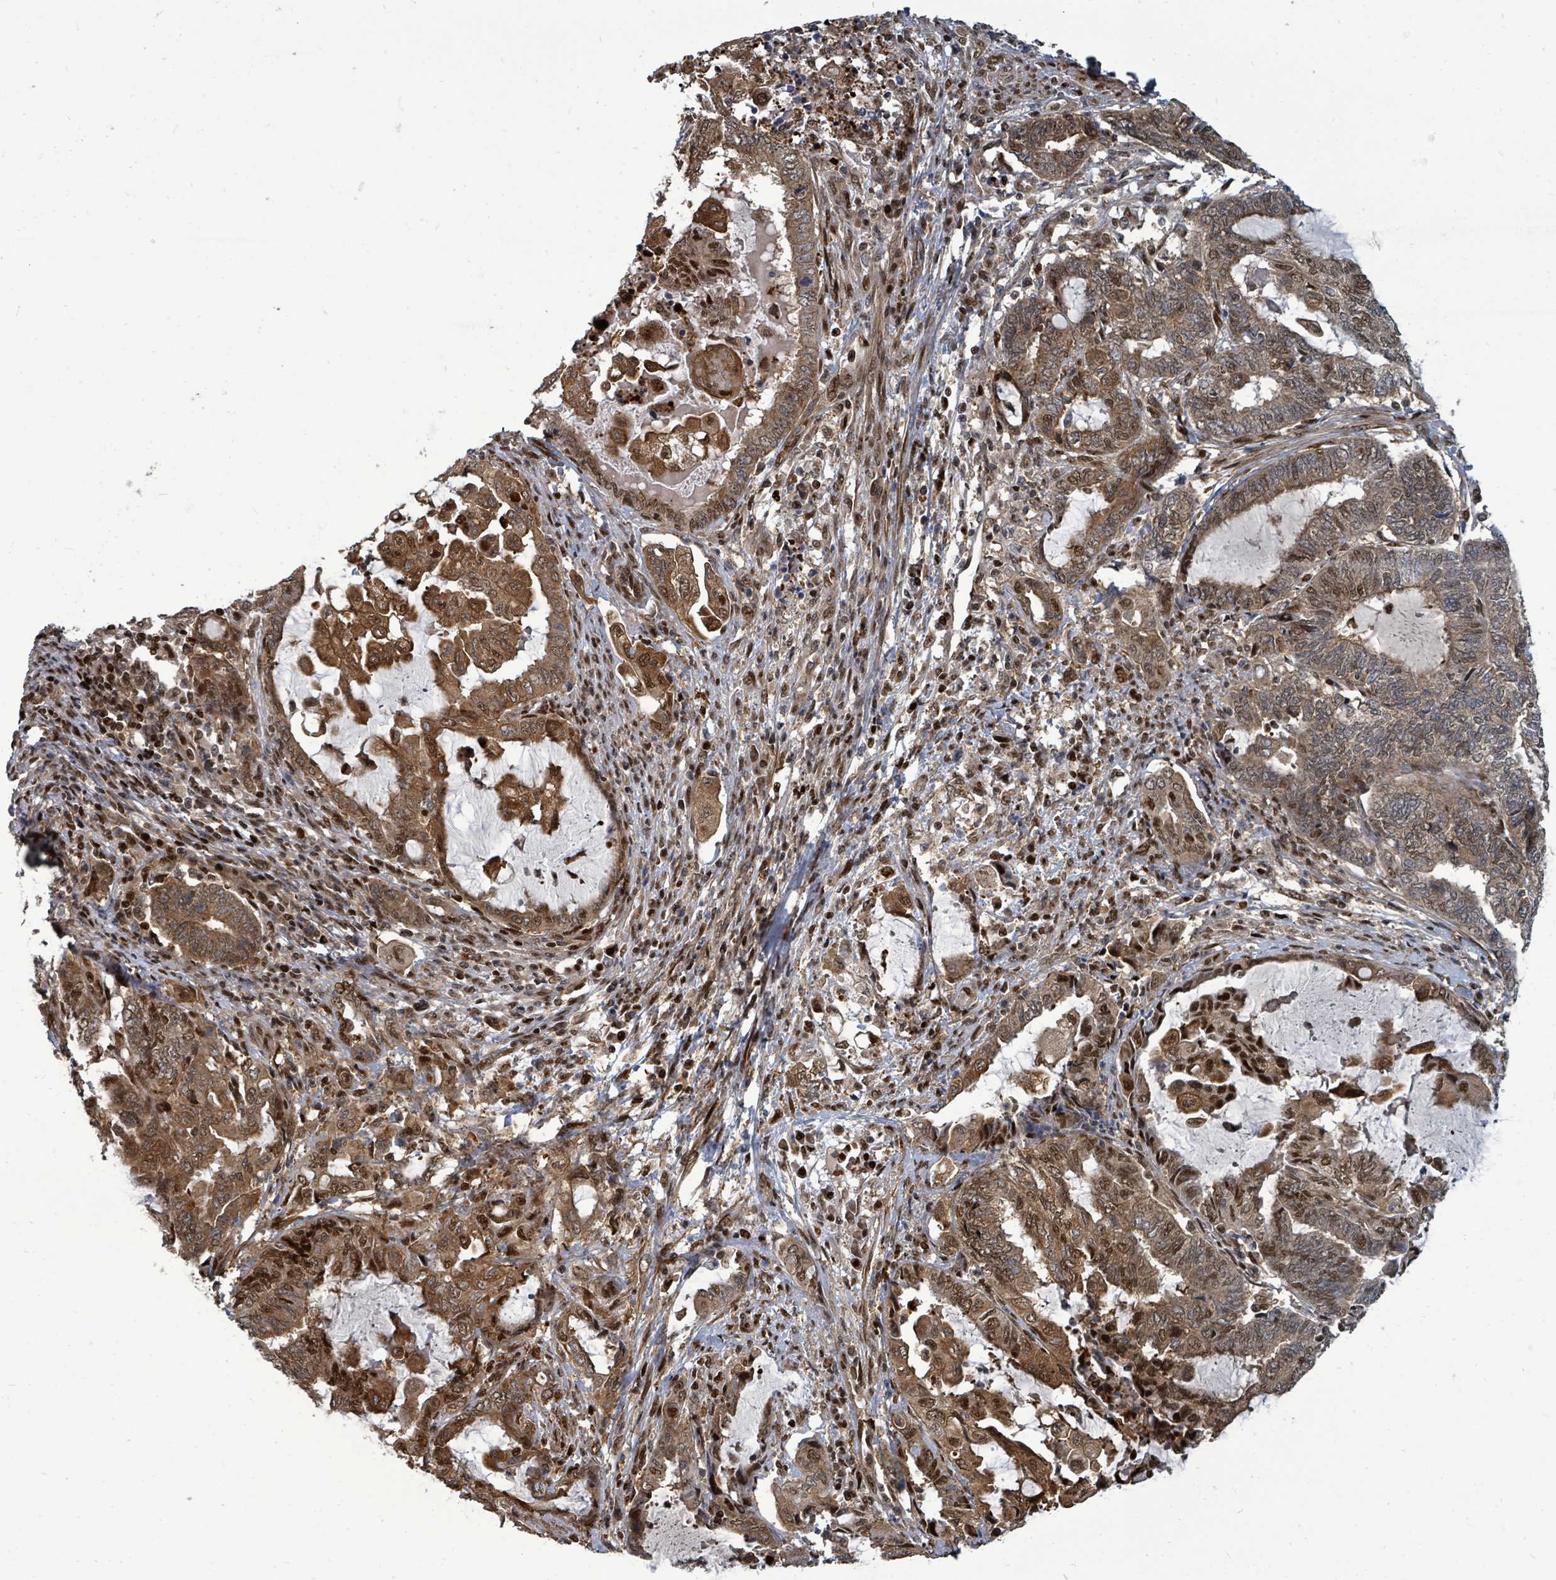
{"staining": {"intensity": "moderate", "quantity": ">75%", "location": "cytoplasmic/membranous,nuclear"}, "tissue": "endometrial cancer", "cell_type": "Tumor cells", "image_type": "cancer", "snomed": [{"axis": "morphology", "description": "Adenocarcinoma, NOS"}, {"axis": "topography", "description": "Uterus"}, {"axis": "topography", "description": "Endometrium"}], "caption": "This histopathology image displays endometrial adenocarcinoma stained with IHC to label a protein in brown. The cytoplasmic/membranous and nuclear of tumor cells show moderate positivity for the protein. Nuclei are counter-stained blue.", "gene": "TRDMT1", "patient": {"sex": "female", "age": 70}}